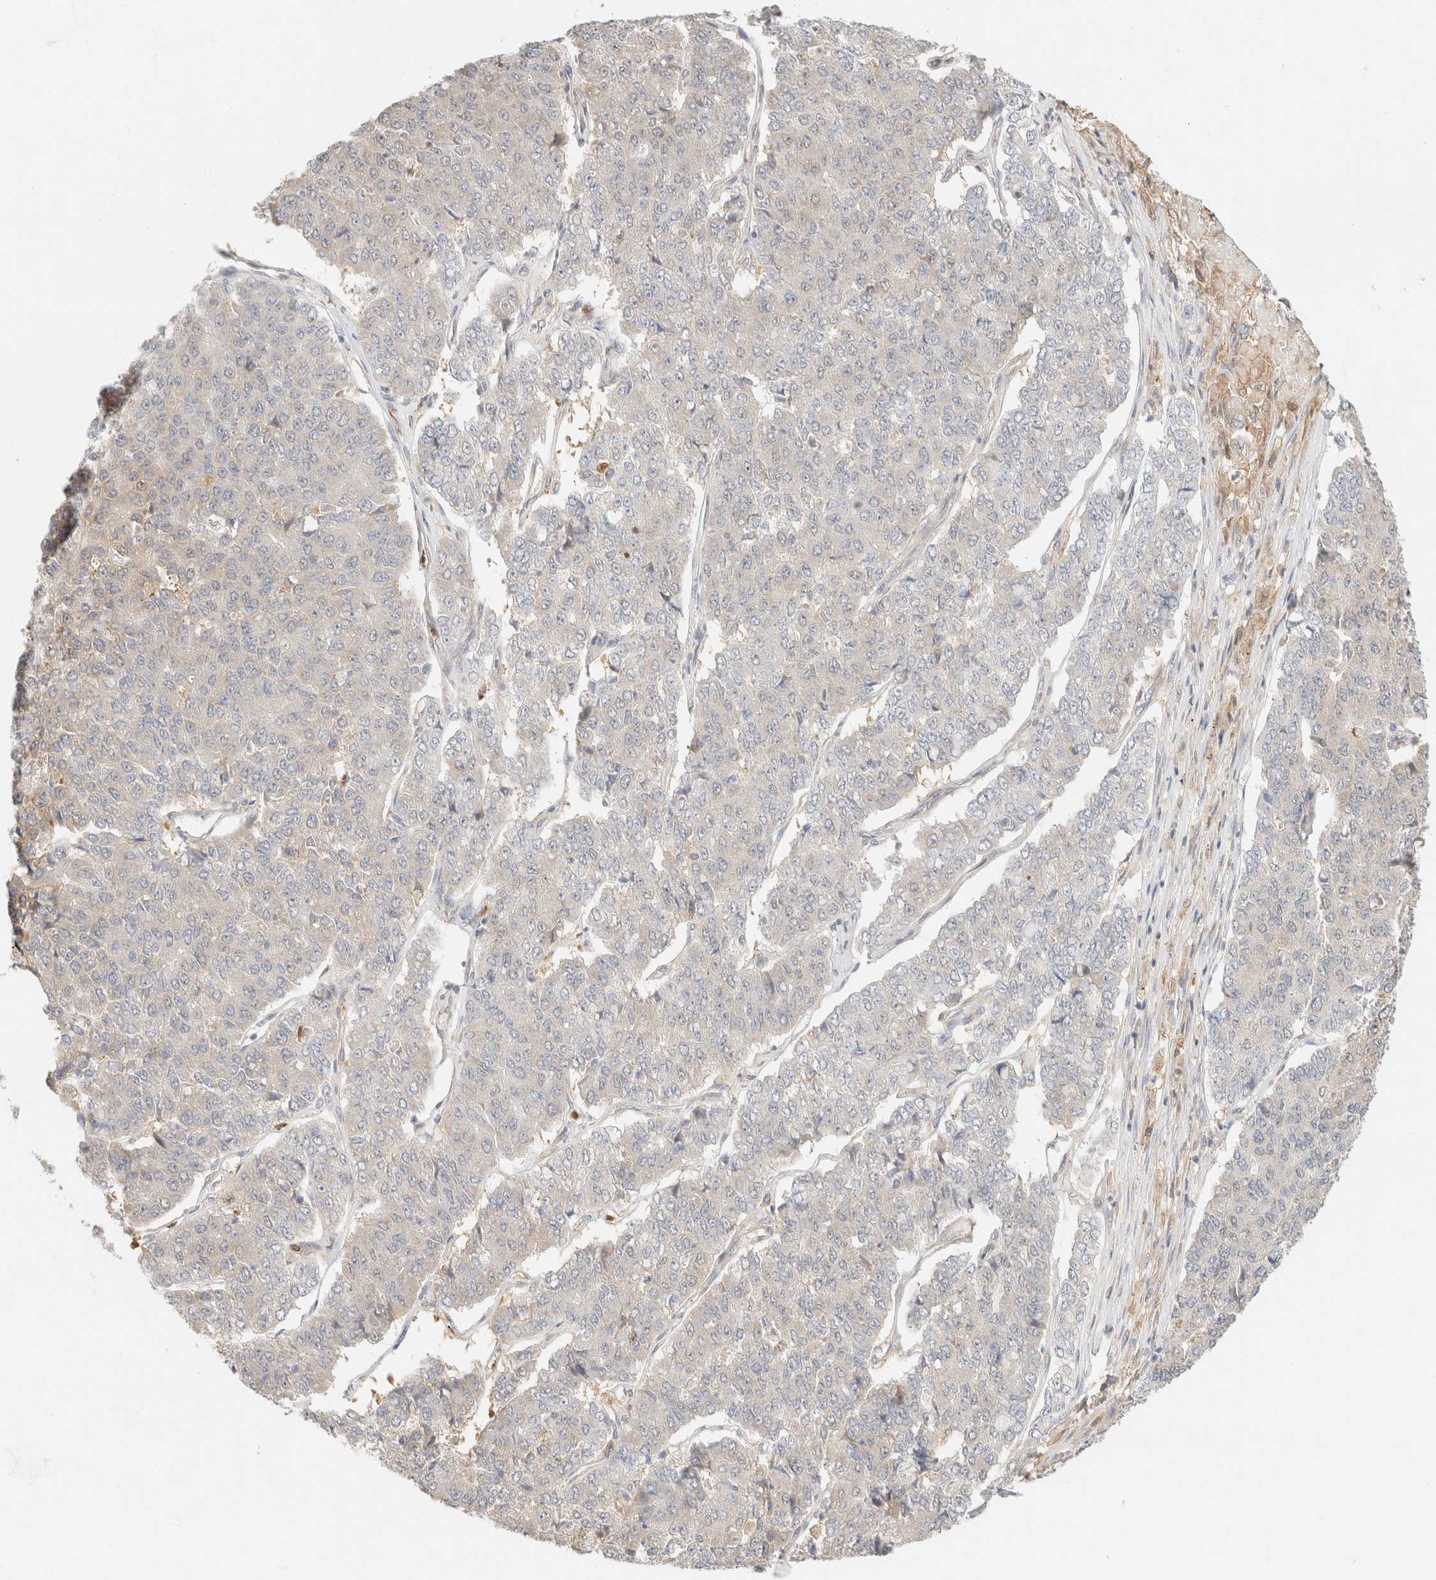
{"staining": {"intensity": "negative", "quantity": "none", "location": "none"}, "tissue": "pancreatic cancer", "cell_type": "Tumor cells", "image_type": "cancer", "snomed": [{"axis": "morphology", "description": "Adenocarcinoma, NOS"}, {"axis": "topography", "description": "Pancreas"}], "caption": "Pancreatic cancer was stained to show a protein in brown. There is no significant expression in tumor cells.", "gene": "GPI", "patient": {"sex": "male", "age": 50}}